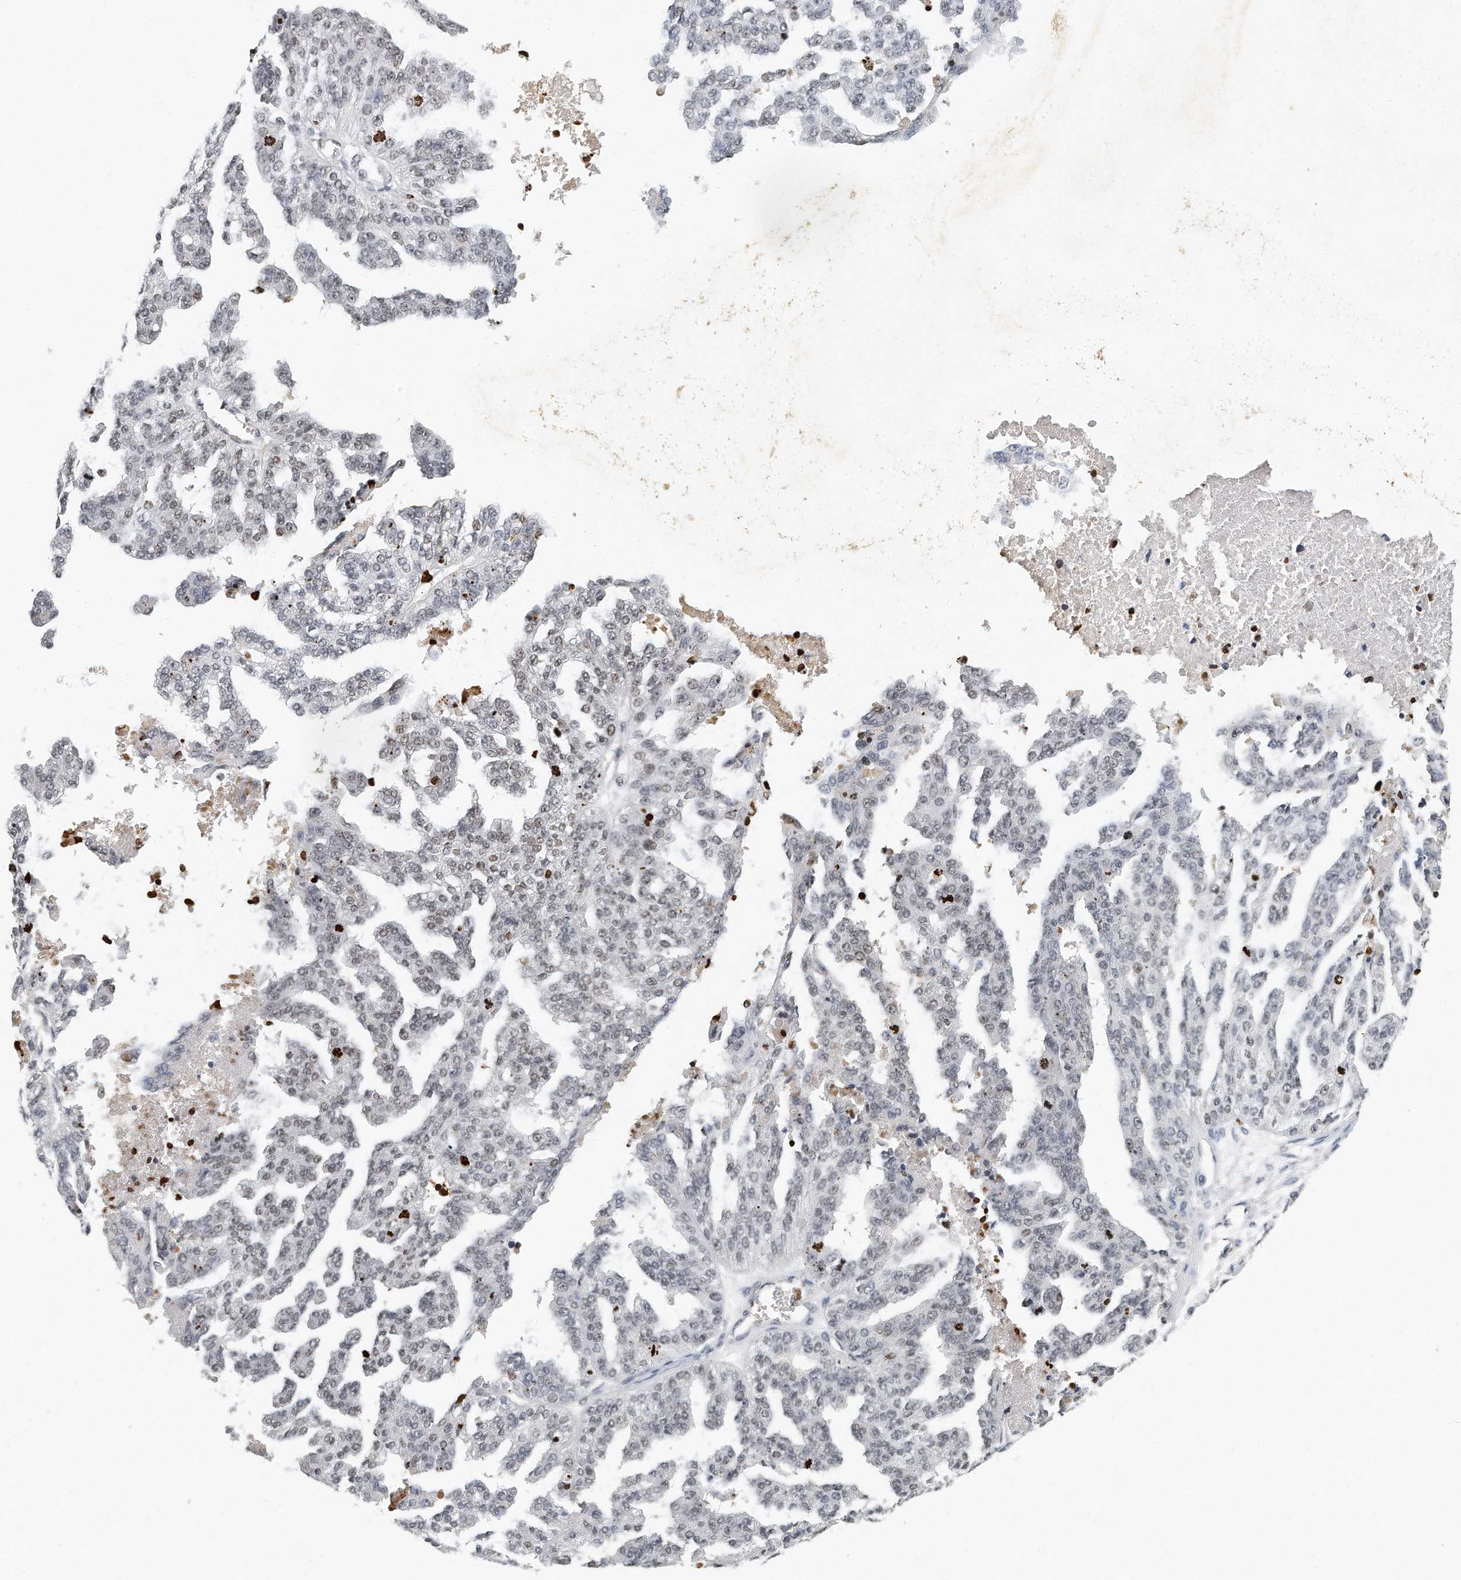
{"staining": {"intensity": "weak", "quantity": "25%-75%", "location": "nuclear"}, "tissue": "ovarian cancer", "cell_type": "Tumor cells", "image_type": "cancer", "snomed": [{"axis": "morphology", "description": "Cystadenocarcinoma, serous, NOS"}, {"axis": "topography", "description": "Ovary"}], "caption": "DAB (3,3'-diaminobenzidine) immunohistochemical staining of ovarian serous cystadenocarcinoma exhibits weak nuclear protein staining in approximately 25%-75% of tumor cells.", "gene": "CTBP2", "patient": {"sex": "female", "age": 58}}